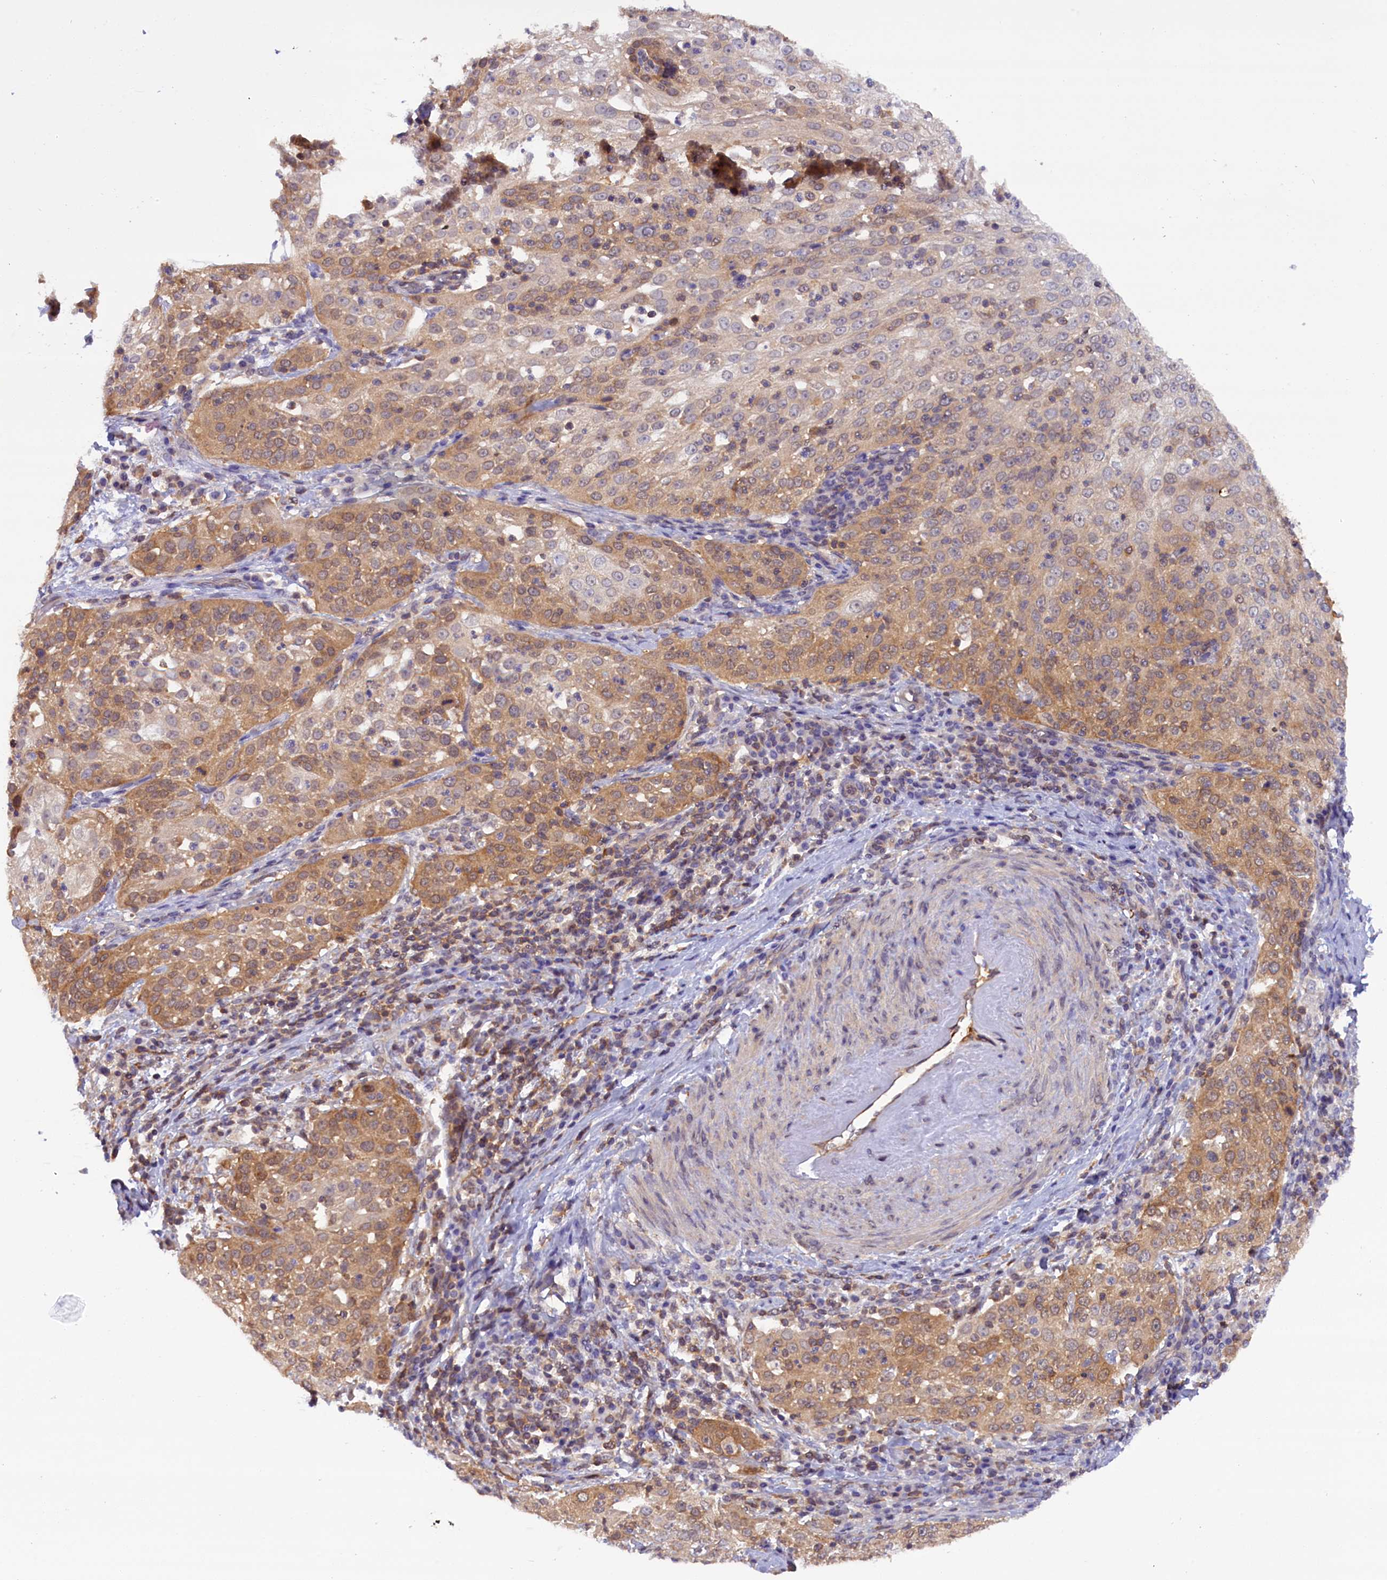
{"staining": {"intensity": "moderate", "quantity": ">75%", "location": "cytoplasmic/membranous"}, "tissue": "cervical cancer", "cell_type": "Tumor cells", "image_type": "cancer", "snomed": [{"axis": "morphology", "description": "Squamous cell carcinoma, NOS"}, {"axis": "topography", "description": "Cervix"}], "caption": "Immunohistochemistry (DAB (3,3'-diaminobenzidine)) staining of human cervical cancer (squamous cell carcinoma) exhibits moderate cytoplasmic/membranous protein expression in approximately >75% of tumor cells. (DAB (3,3'-diaminobenzidine) = brown stain, brightfield microscopy at high magnification).", "gene": "TBCB", "patient": {"sex": "female", "age": 57}}